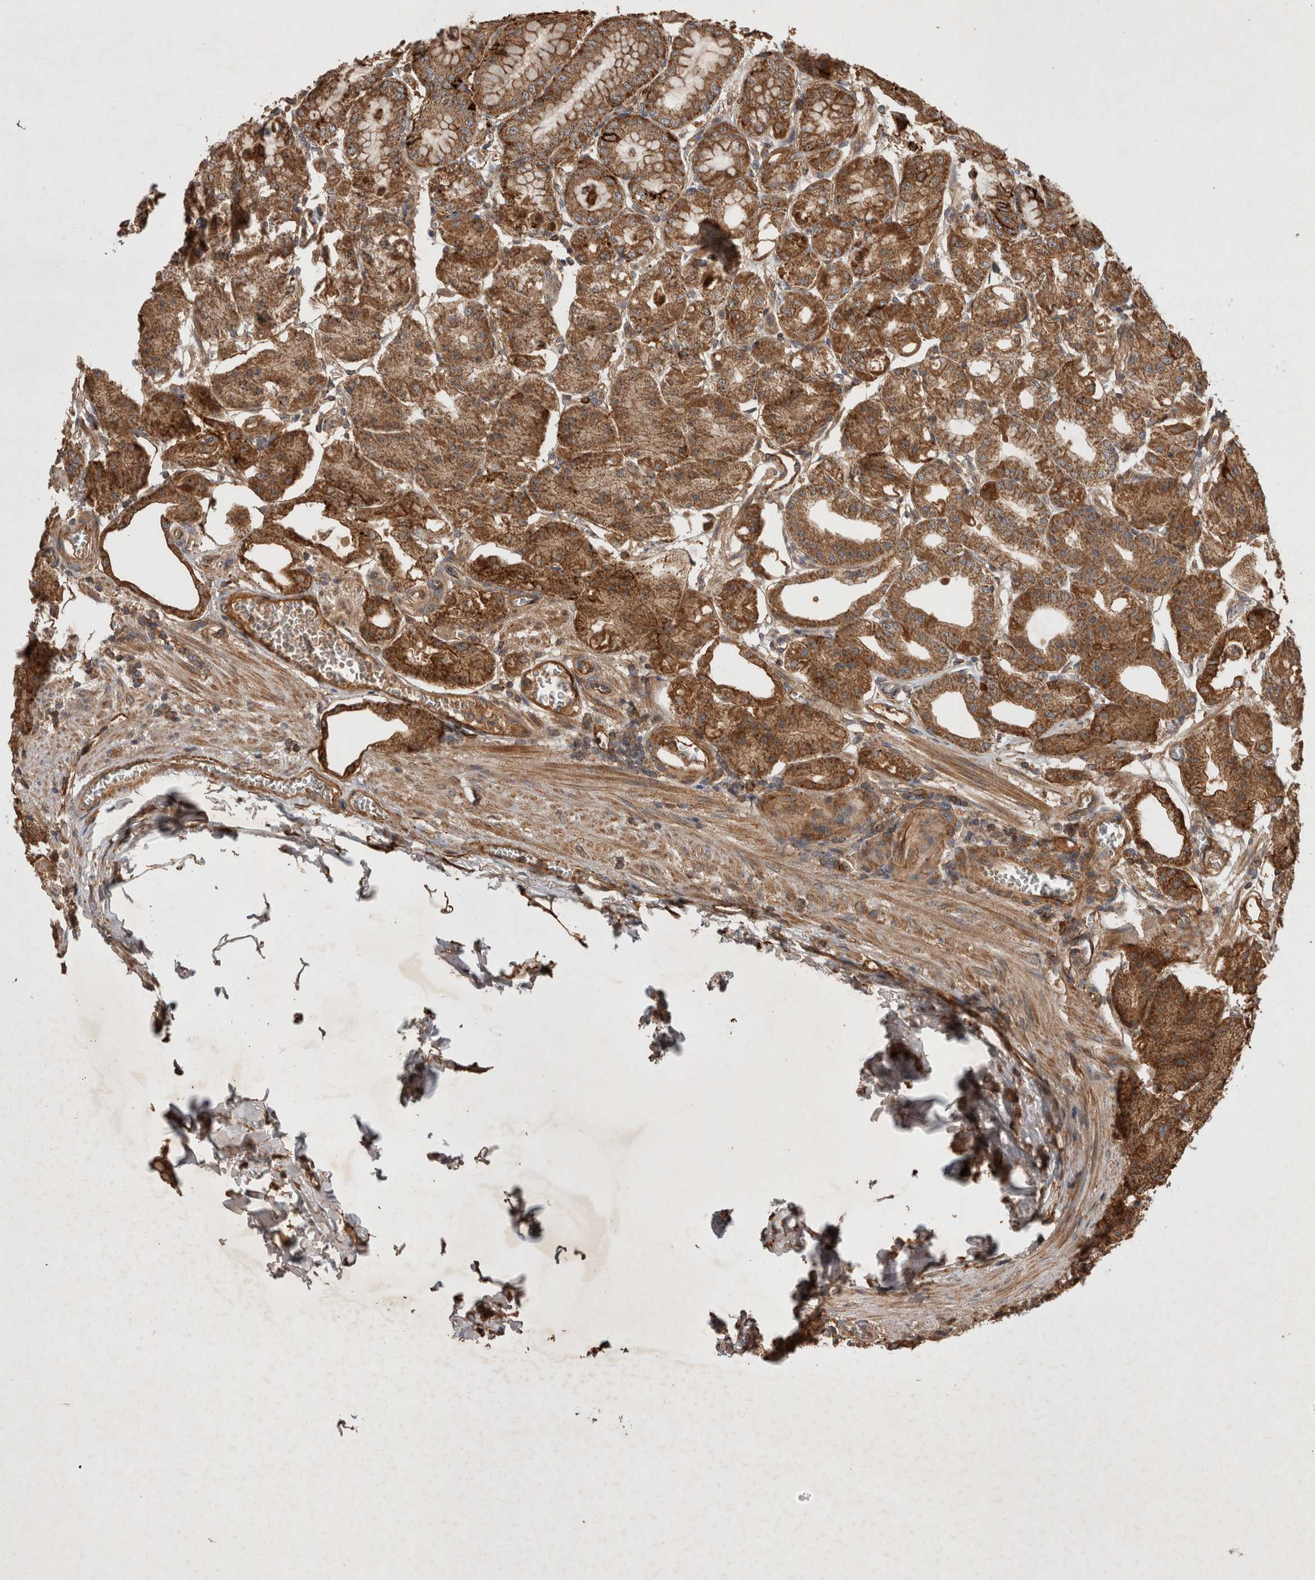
{"staining": {"intensity": "strong", "quantity": ">75%", "location": "cytoplasmic/membranous"}, "tissue": "stomach", "cell_type": "Glandular cells", "image_type": "normal", "snomed": [{"axis": "morphology", "description": "Normal tissue, NOS"}, {"axis": "topography", "description": "Stomach, lower"}], "caption": "Brown immunohistochemical staining in unremarkable human stomach demonstrates strong cytoplasmic/membranous staining in about >75% of glandular cells.", "gene": "SERAC1", "patient": {"sex": "male", "age": 71}}